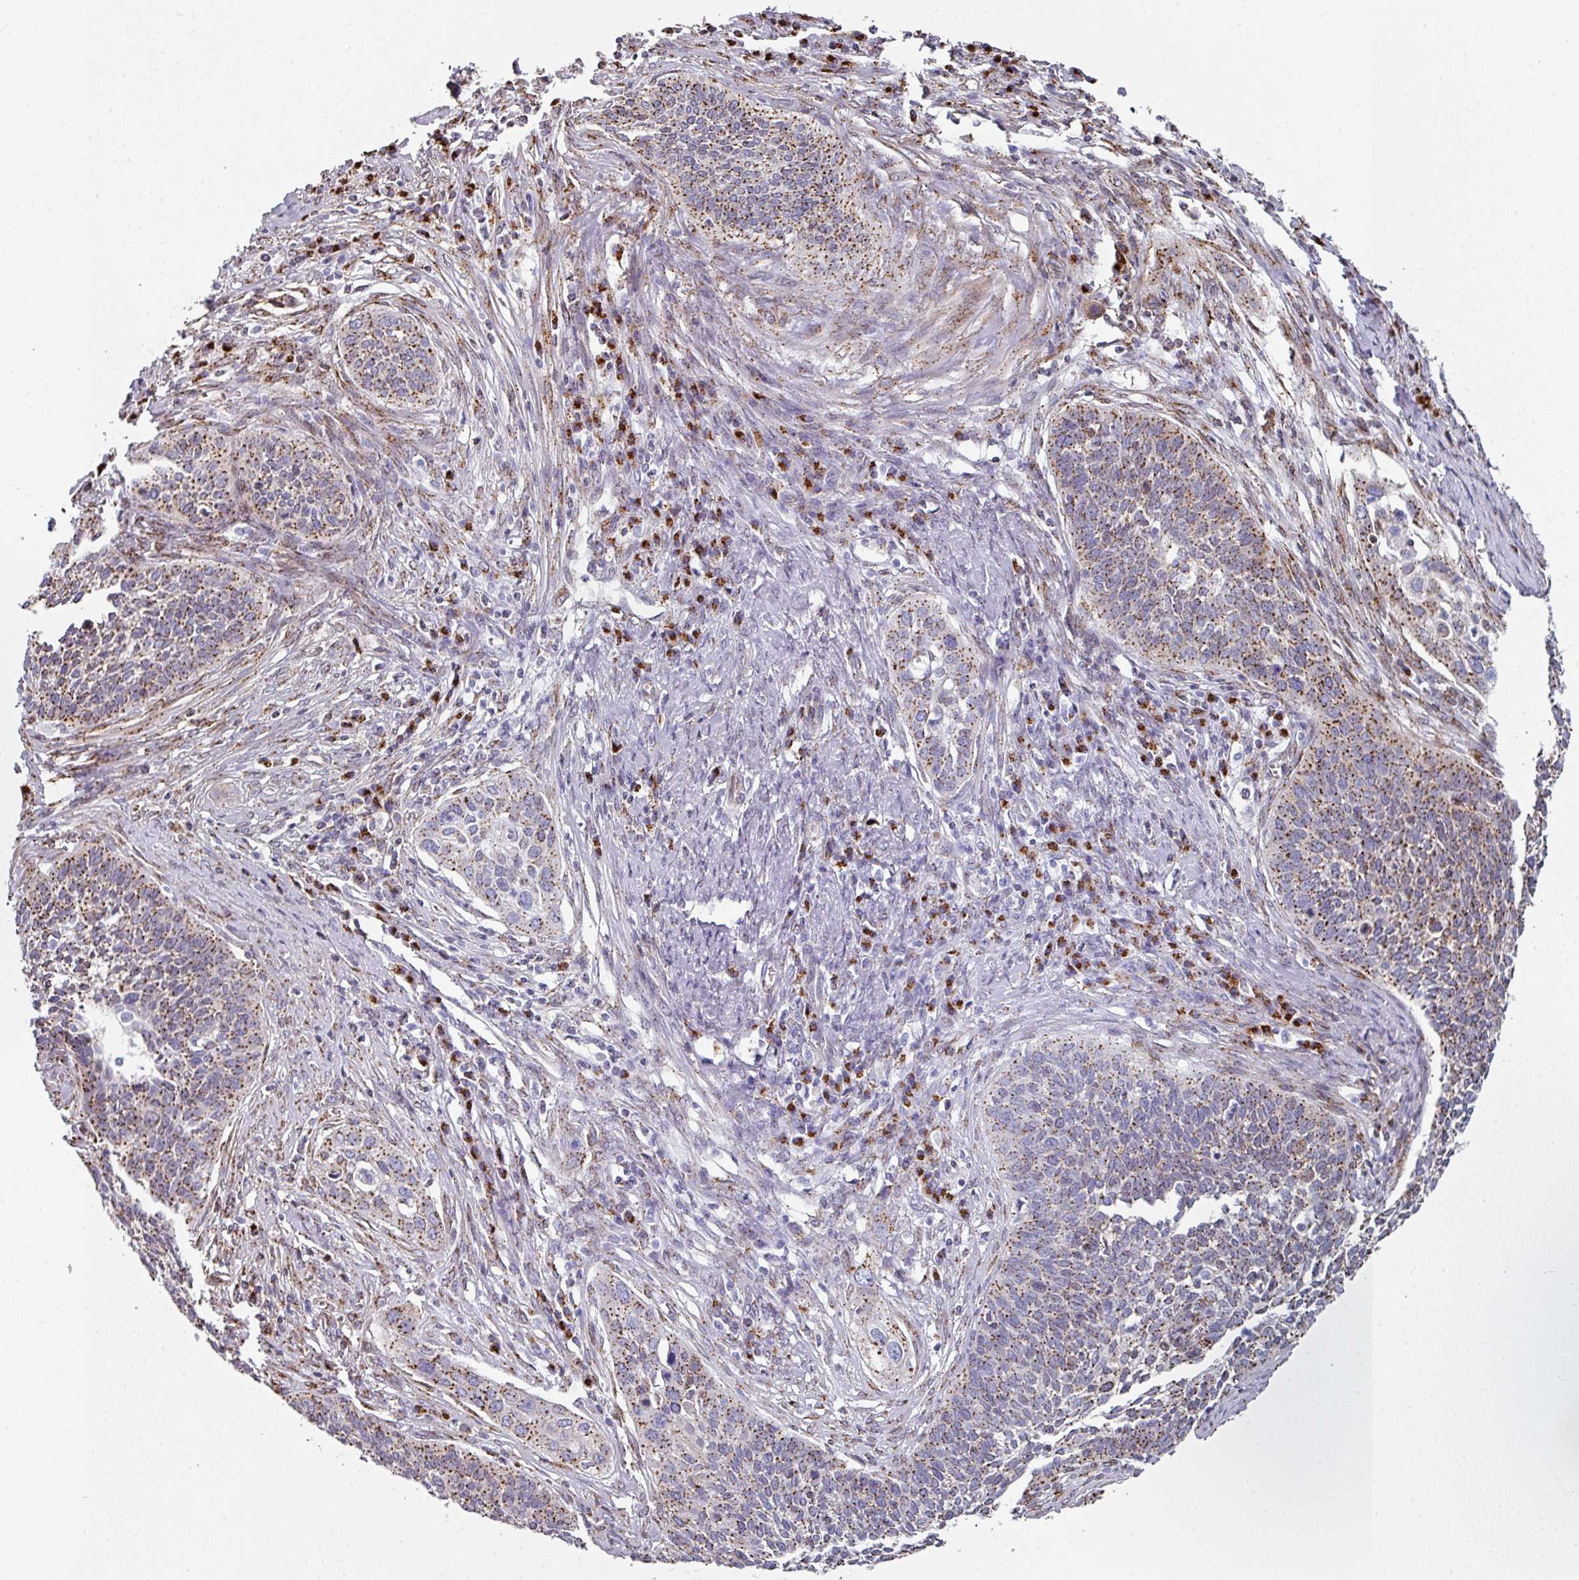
{"staining": {"intensity": "strong", "quantity": ">75%", "location": "cytoplasmic/membranous"}, "tissue": "cervical cancer", "cell_type": "Tumor cells", "image_type": "cancer", "snomed": [{"axis": "morphology", "description": "Squamous cell carcinoma, NOS"}, {"axis": "topography", "description": "Cervix"}], "caption": "Immunohistochemistry (IHC) histopathology image of cervical cancer stained for a protein (brown), which reveals high levels of strong cytoplasmic/membranous staining in approximately >75% of tumor cells.", "gene": "CCDC85B", "patient": {"sex": "female", "age": 34}}